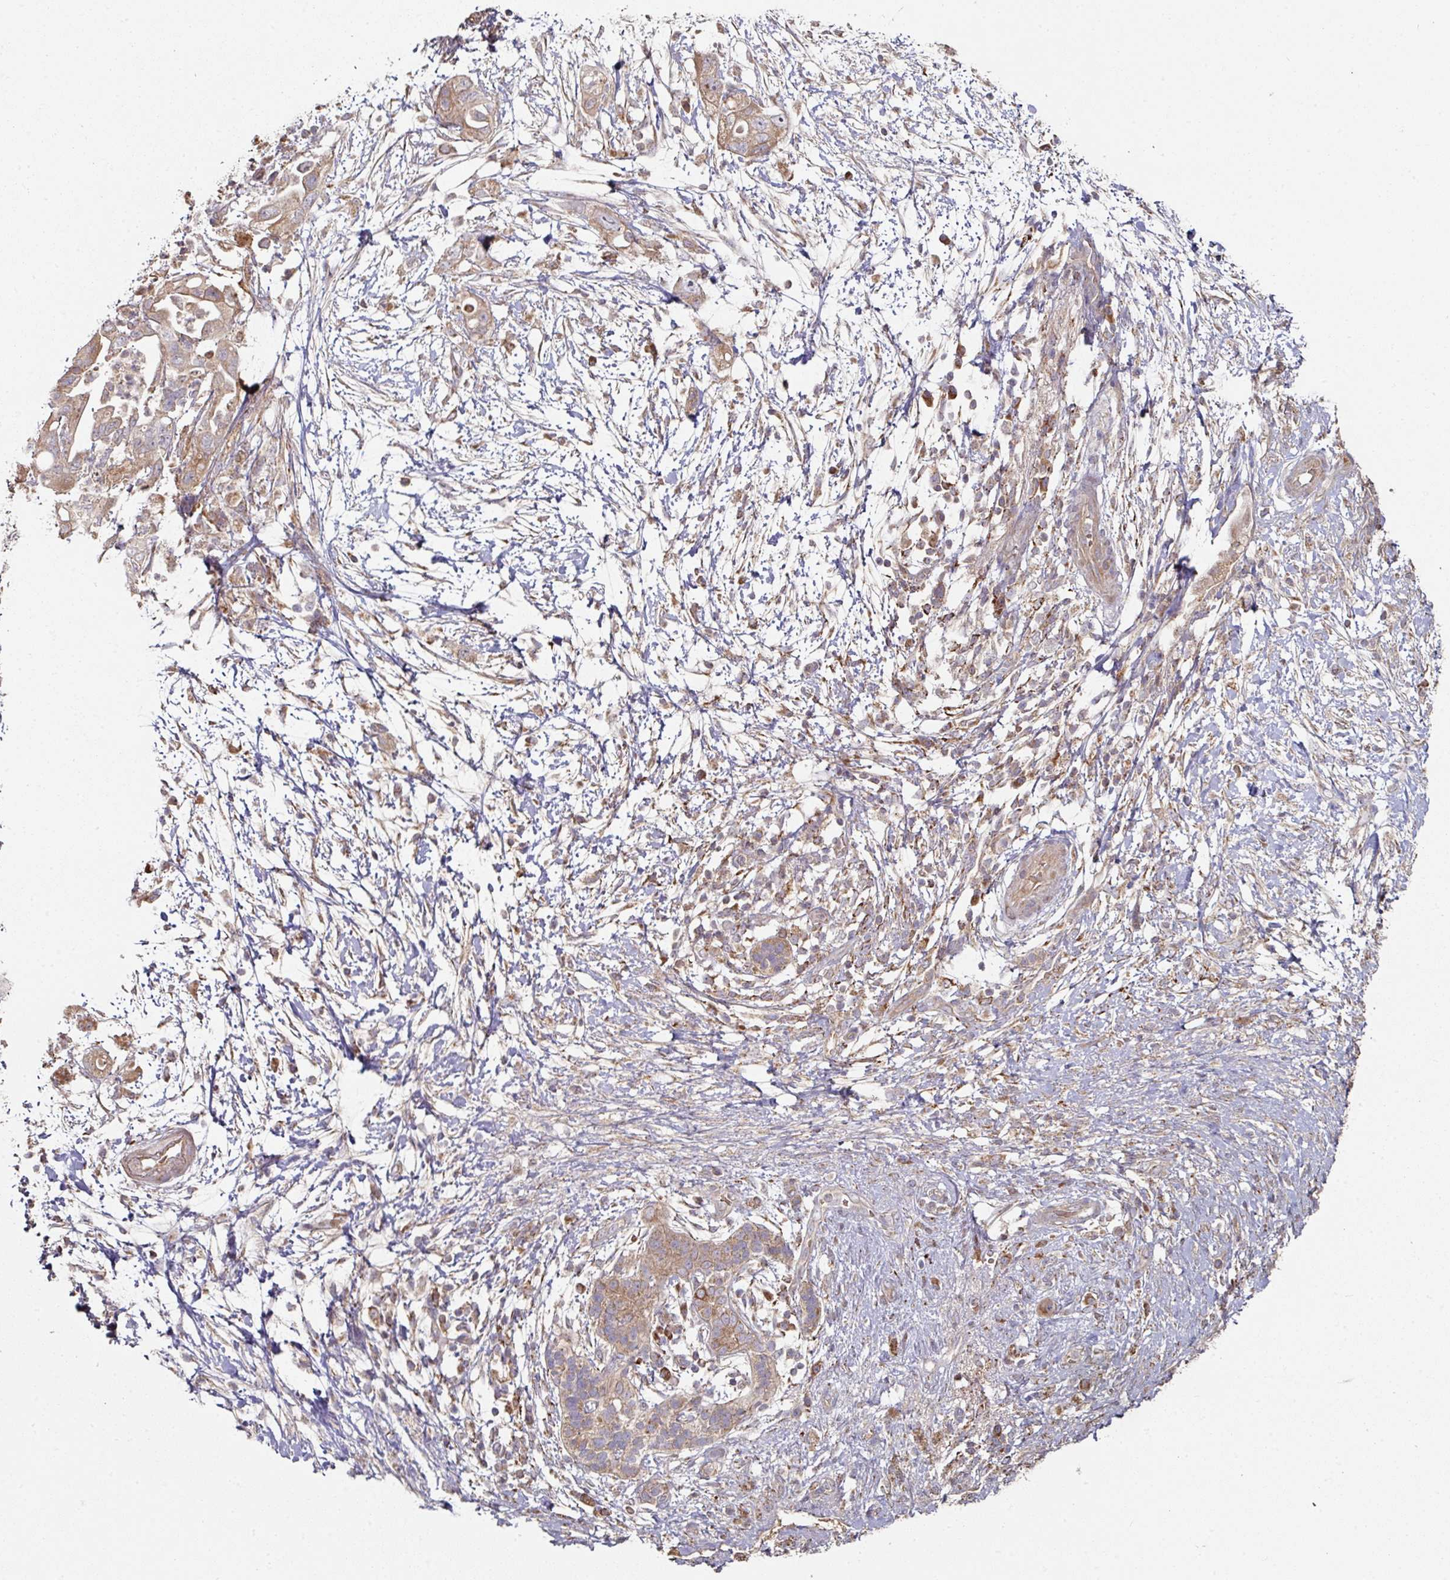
{"staining": {"intensity": "weak", "quantity": ">75%", "location": "cytoplasmic/membranous"}, "tissue": "pancreatic cancer", "cell_type": "Tumor cells", "image_type": "cancer", "snomed": [{"axis": "morphology", "description": "Adenocarcinoma, NOS"}, {"axis": "topography", "description": "Pancreas"}], "caption": "There is low levels of weak cytoplasmic/membranous staining in tumor cells of pancreatic cancer (adenocarcinoma), as demonstrated by immunohistochemical staining (brown color).", "gene": "DNAJC7", "patient": {"sex": "female", "age": 72}}